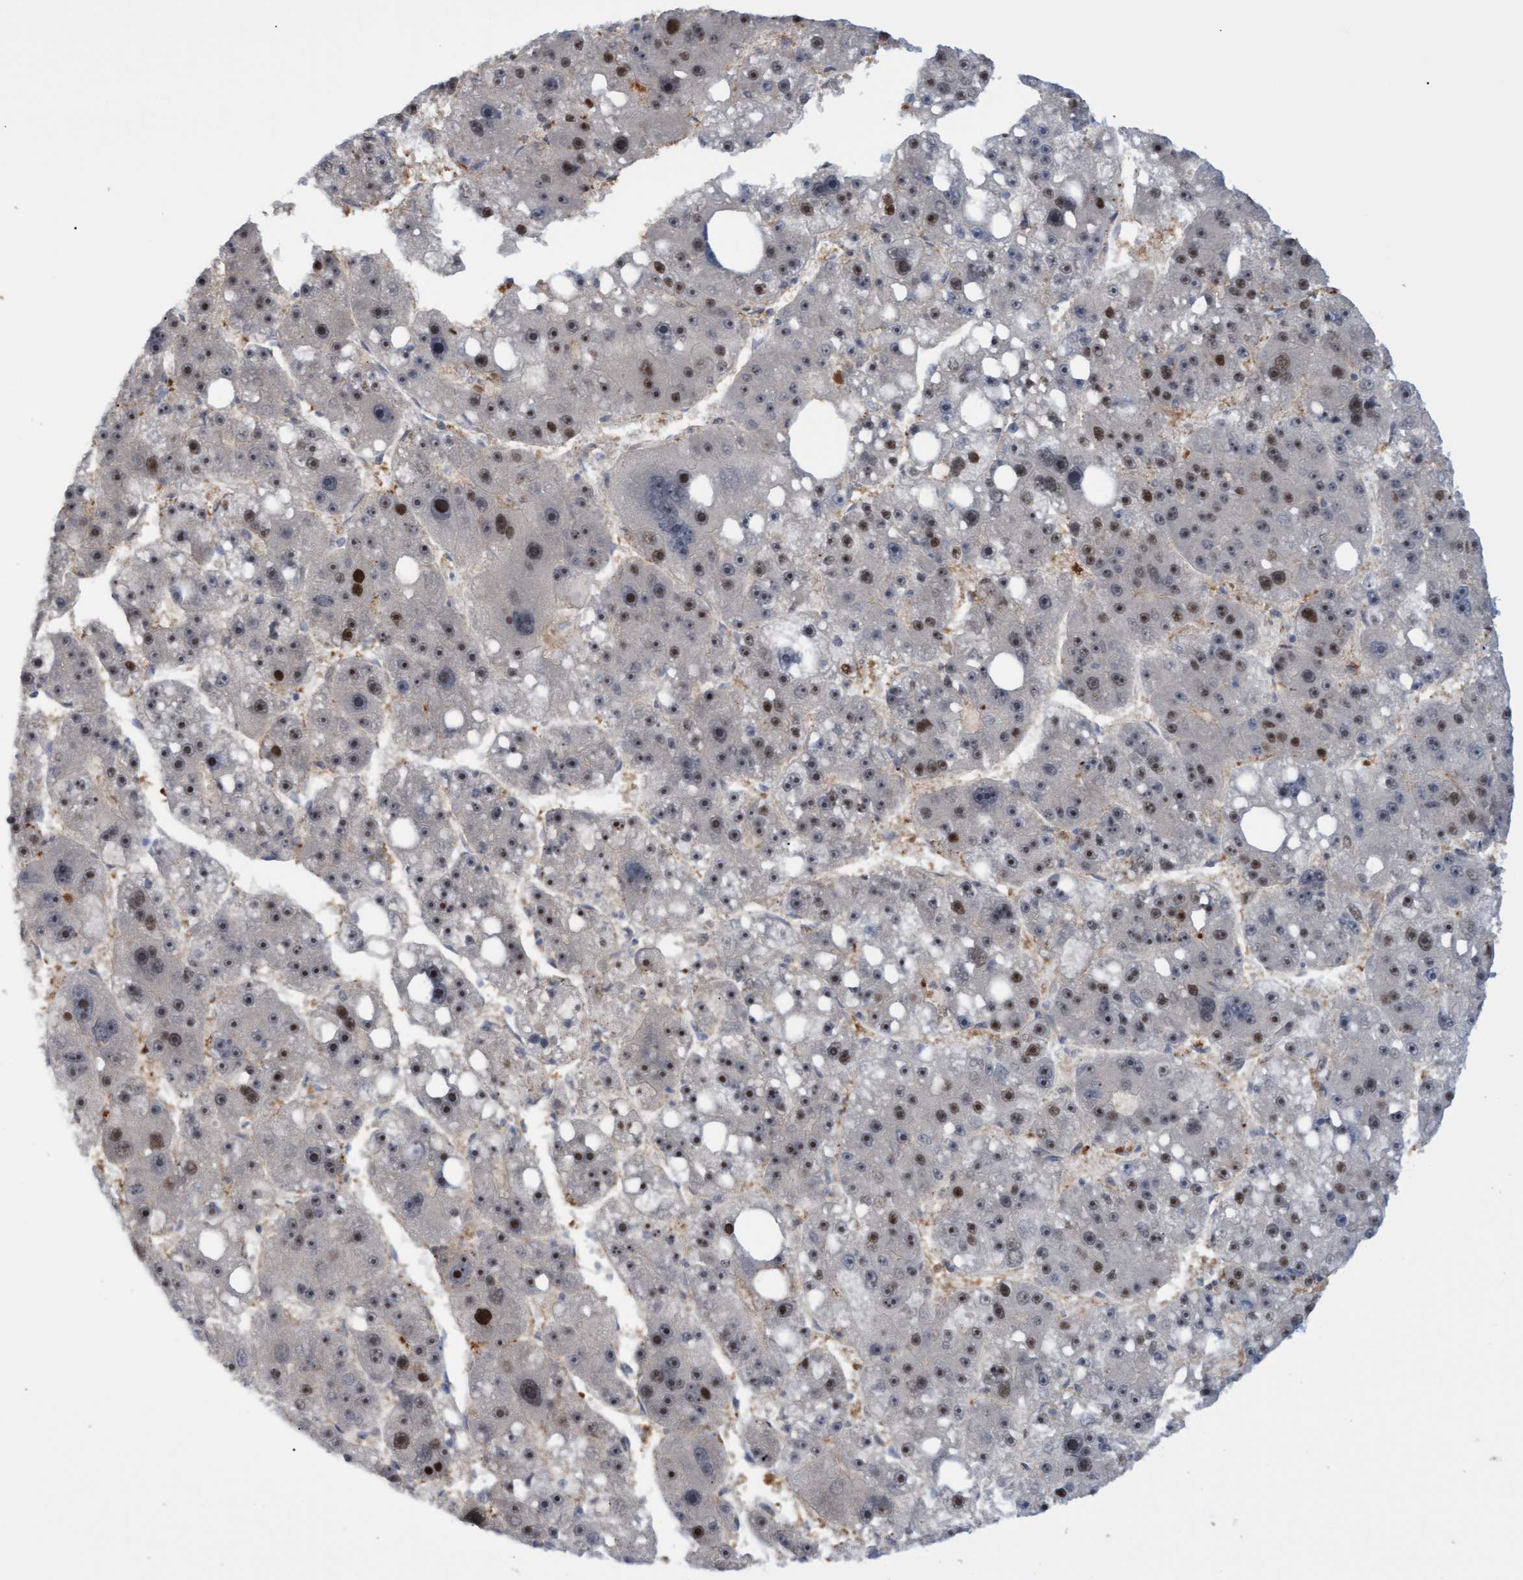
{"staining": {"intensity": "strong", "quantity": ">75%", "location": "nuclear"}, "tissue": "liver cancer", "cell_type": "Tumor cells", "image_type": "cancer", "snomed": [{"axis": "morphology", "description": "Carcinoma, Hepatocellular, NOS"}, {"axis": "topography", "description": "Liver"}], "caption": "DAB (3,3'-diaminobenzidine) immunohistochemical staining of liver hepatocellular carcinoma displays strong nuclear protein staining in approximately >75% of tumor cells.", "gene": "PINX1", "patient": {"sex": "female", "age": 61}}